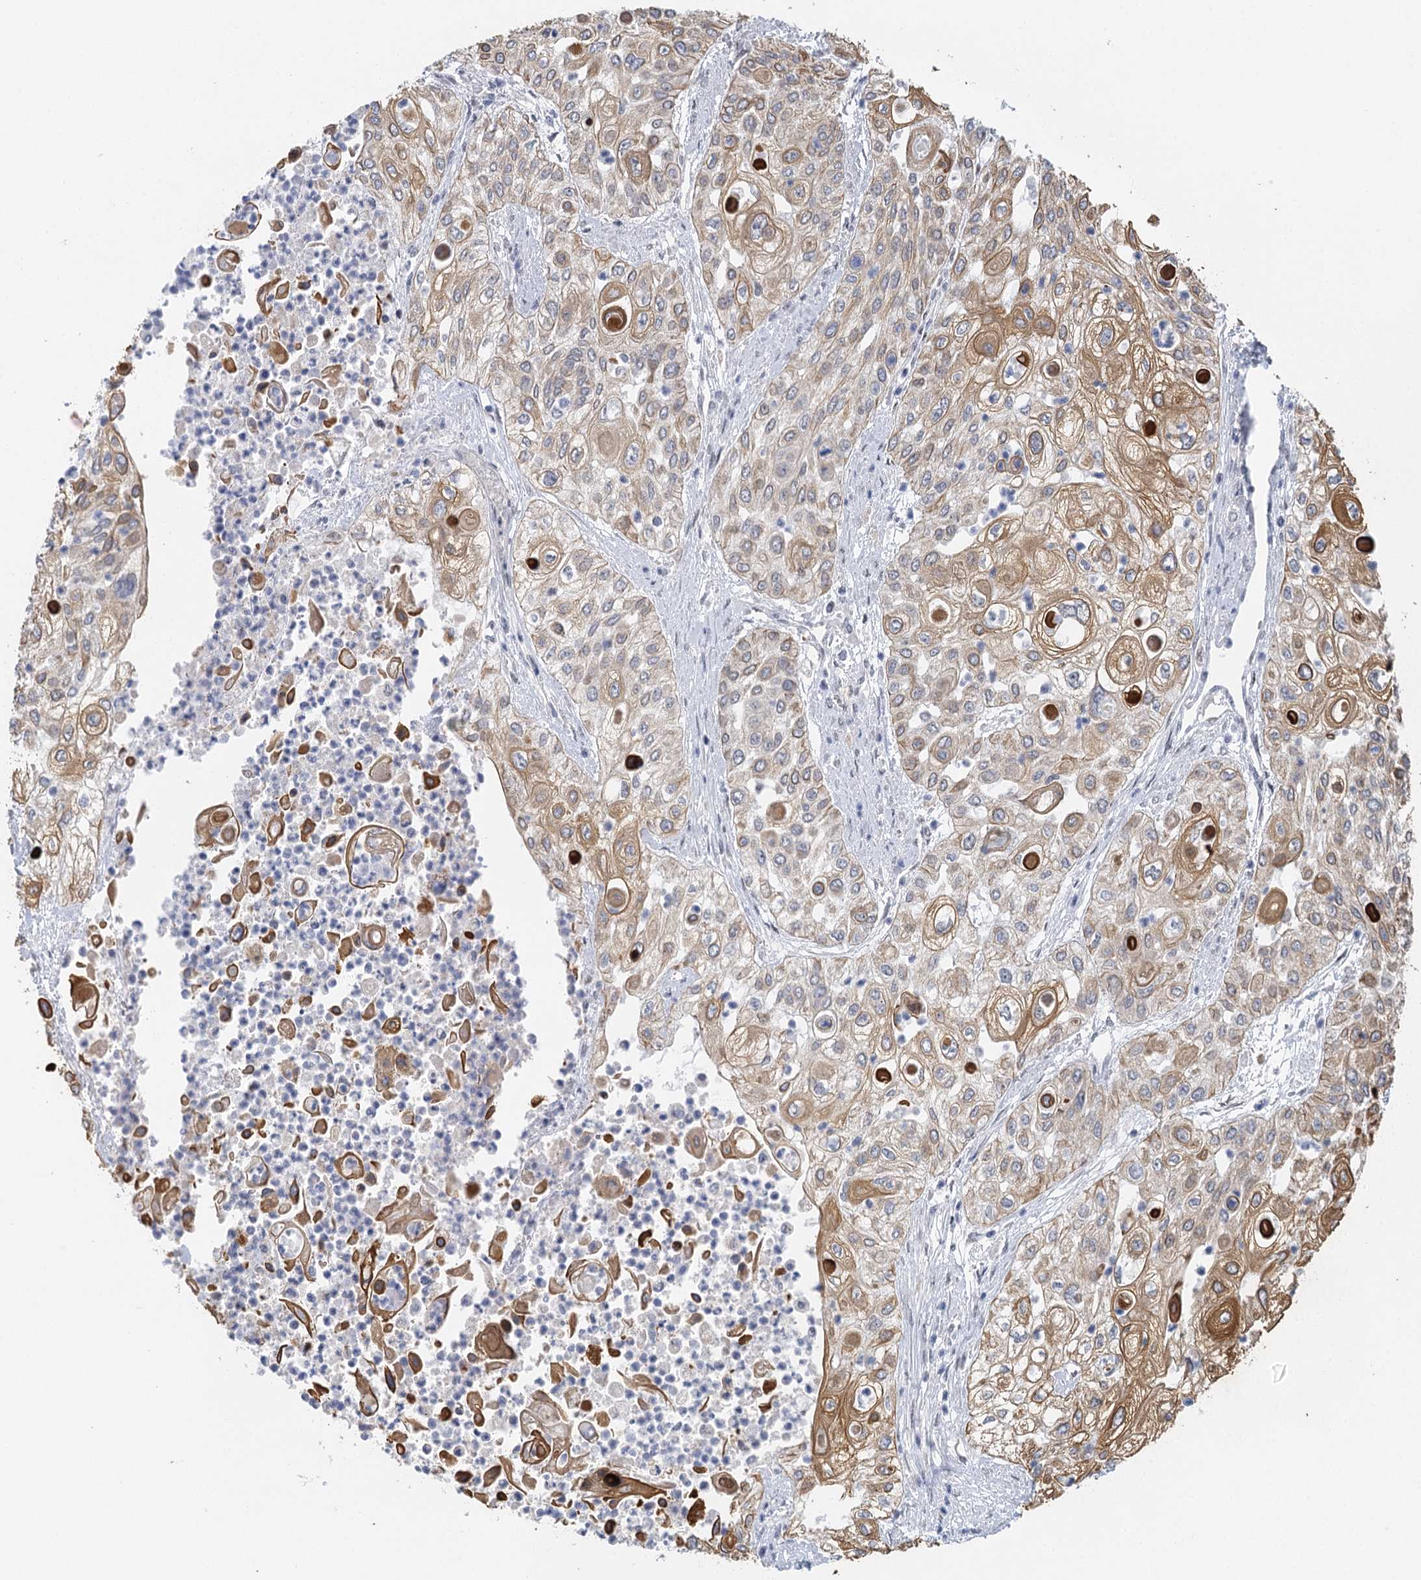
{"staining": {"intensity": "moderate", "quantity": "25%-75%", "location": "cytoplasmic/membranous"}, "tissue": "urothelial cancer", "cell_type": "Tumor cells", "image_type": "cancer", "snomed": [{"axis": "morphology", "description": "Urothelial carcinoma, High grade"}, {"axis": "topography", "description": "Urinary bladder"}], "caption": "Immunohistochemical staining of urothelial carcinoma (high-grade) shows medium levels of moderate cytoplasmic/membranous expression in about 25%-75% of tumor cells.", "gene": "IL11RA", "patient": {"sex": "female", "age": 79}}